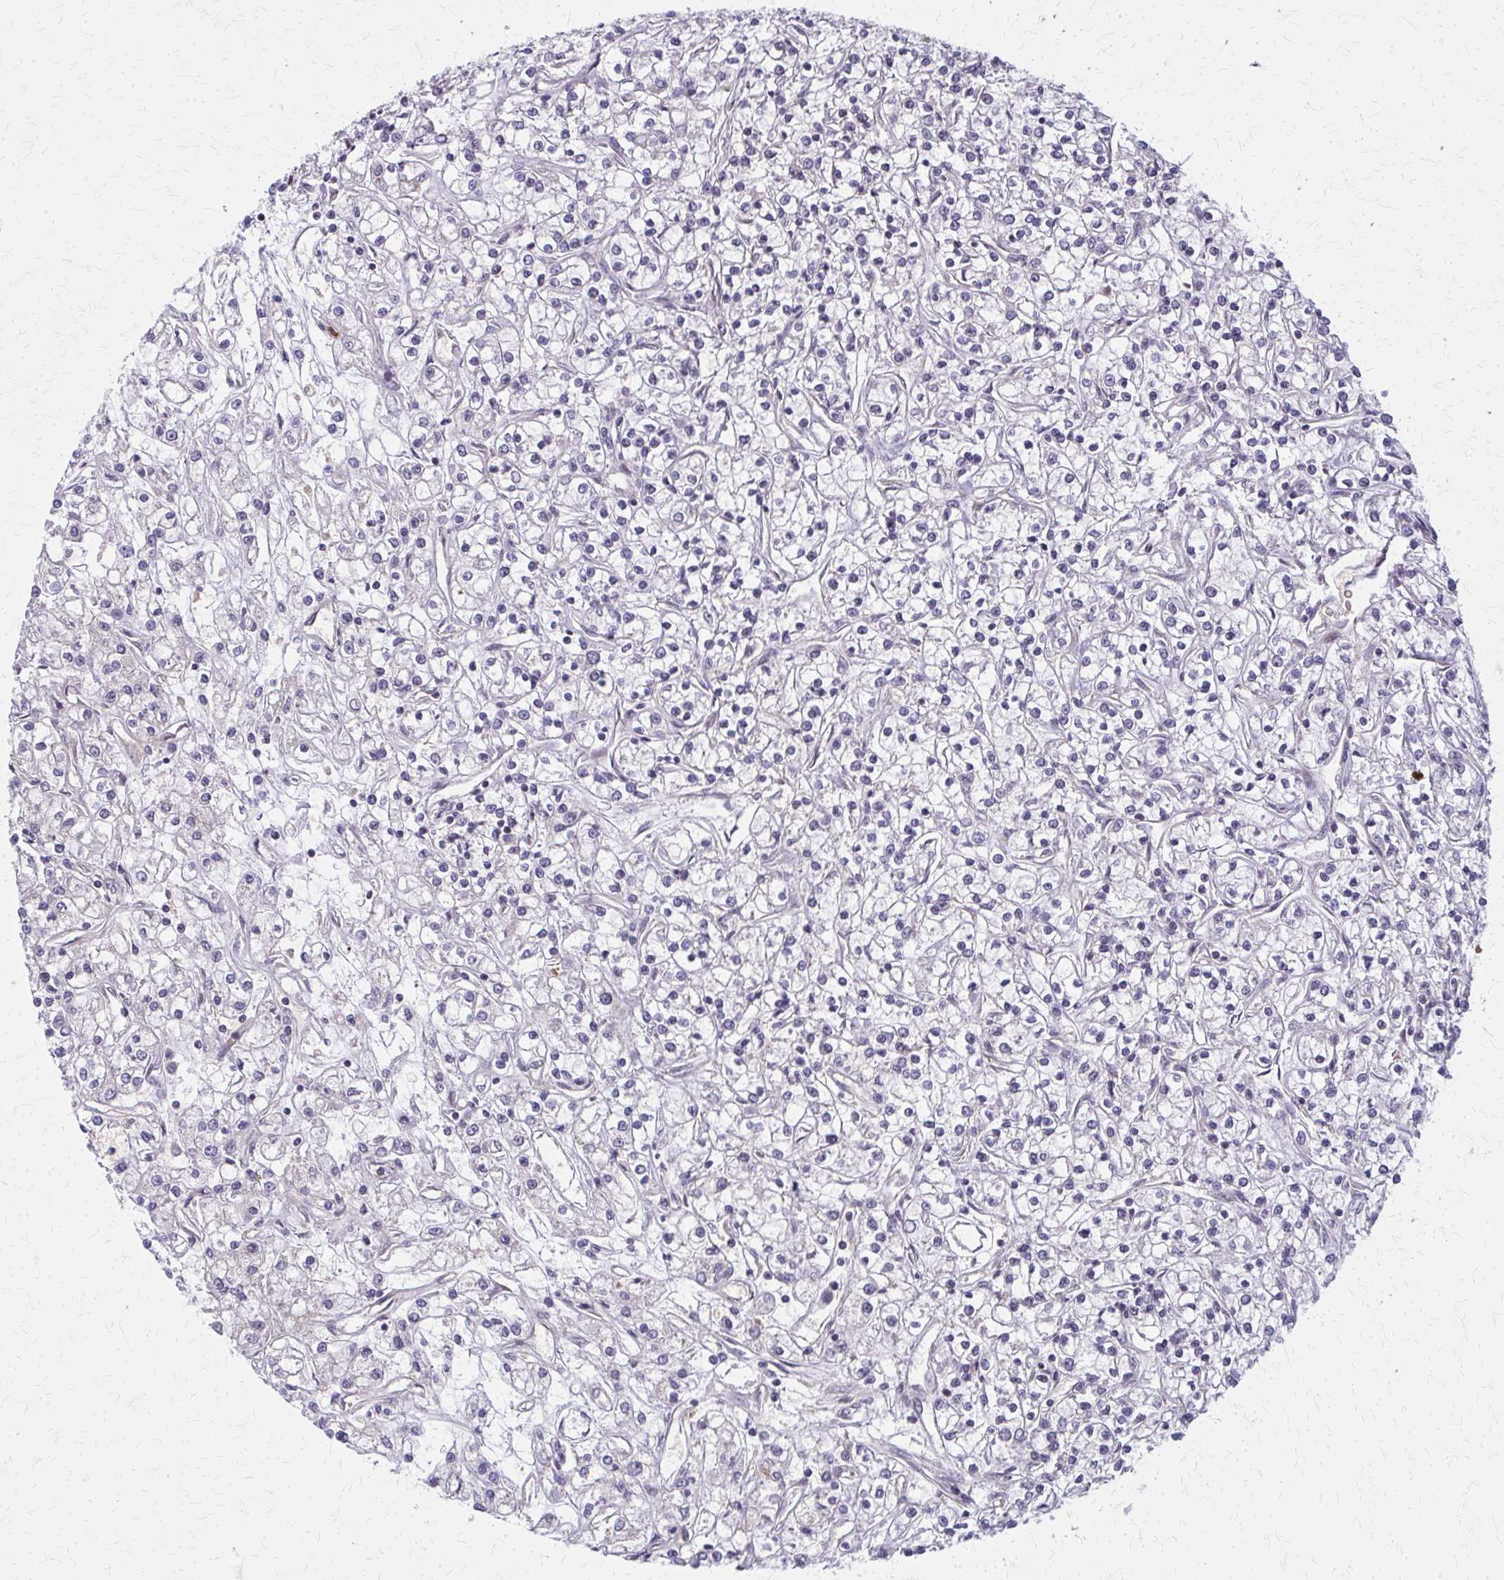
{"staining": {"intensity": "negative", "quantity": "none", "location": "none"}, "tissue": "renal cancer", "cell_type": "Tumor cells", "image_type": "cancer", "snomed": [{"axis": "morphology", "description": "Adenocarcinoma, NOS"}, {"axis": "topography", "description": "Kidney"}], "caption": "DAB immunohistochemical staining of renal adenocarcinoma displays no significant expression in tumor cells. Brightfield microscopy of immunohistochemistry stained with DAB (brown) and hematoxylin (blue), captured at high magnification.", "gene": "MCCC1", "patient": {"sex": "female", "age": 59}}